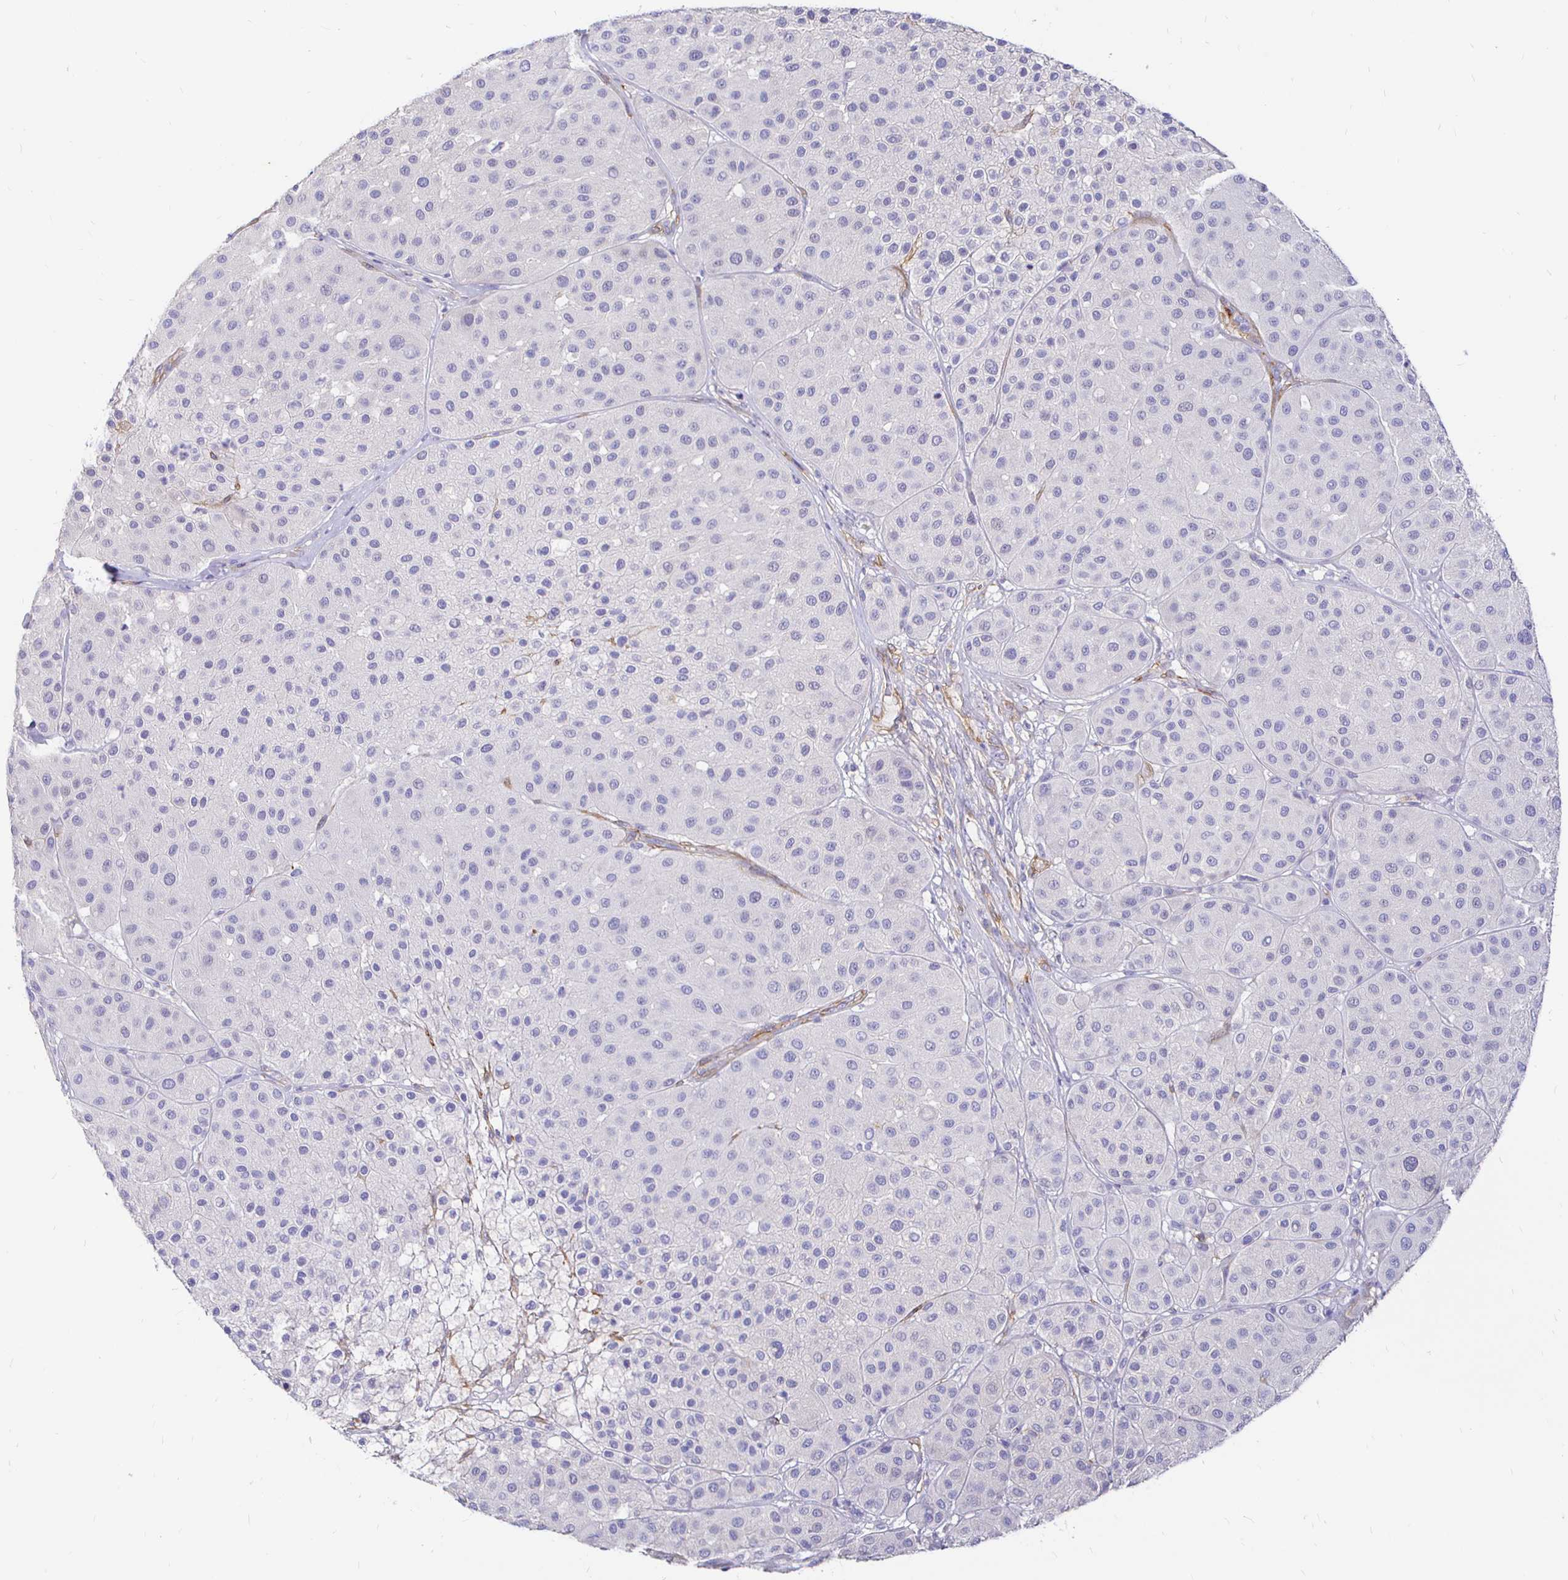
{"staining": {"intensity": "negative", "quantity": "none", "location": "none"}, "tissue": "melanoma", "cell_type": "Tumor cells", "image_type": "cancer", "snomed": [{"axis": "morphology", "description": "Malignant melanoma, Metastatic site"}, {"axis": "topography", "description": "Smooth muscle"}], "caption": "A photomicrograph of malignant melanoma (metastatic site) stained for a protein reveals no brown staining in tumor cells.", "gene": "PALM2AKAP2", "patient": {"sex": "male", "age": 41}}